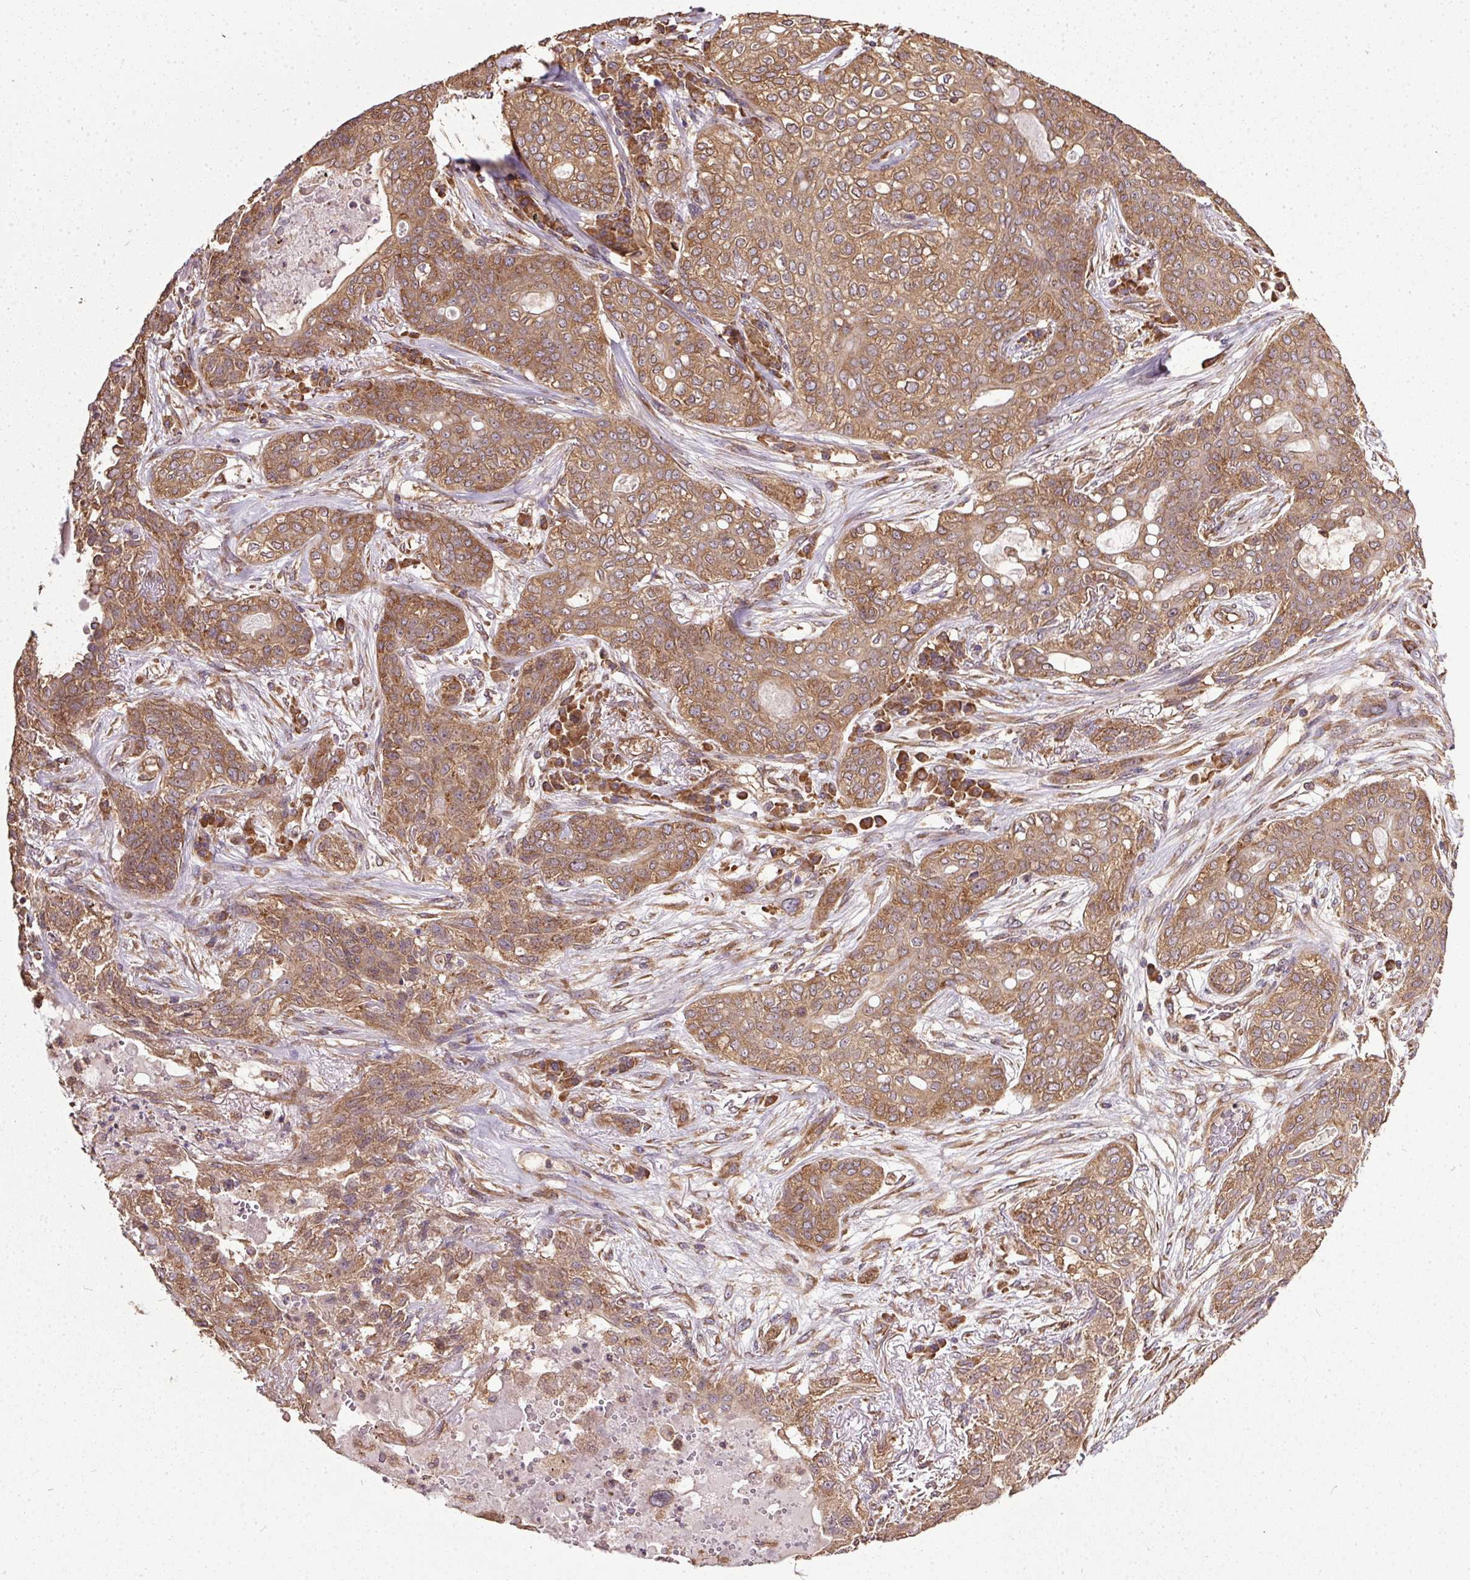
{"staining": {"intensity": "moderate", "quantity": ">75%", "location": "cytoplasmic/membranous"}, "tissue": "lung cancer", "cell_type": "Tumor cells", "image_type": "cancer", "snomed": [{"axis": "morphology", "description": "Squamous cell carcinoma, NOS"}, {"axis": "topography", "description": "Lung"}], "caption": "Moderate cytoplasmic/membranous staining for a protein is seen in approximately >75% of tumor cells of lung cancer using IHC.", "gene": "EIF2S1", "patient": {"sex": "female", "age": 70}}